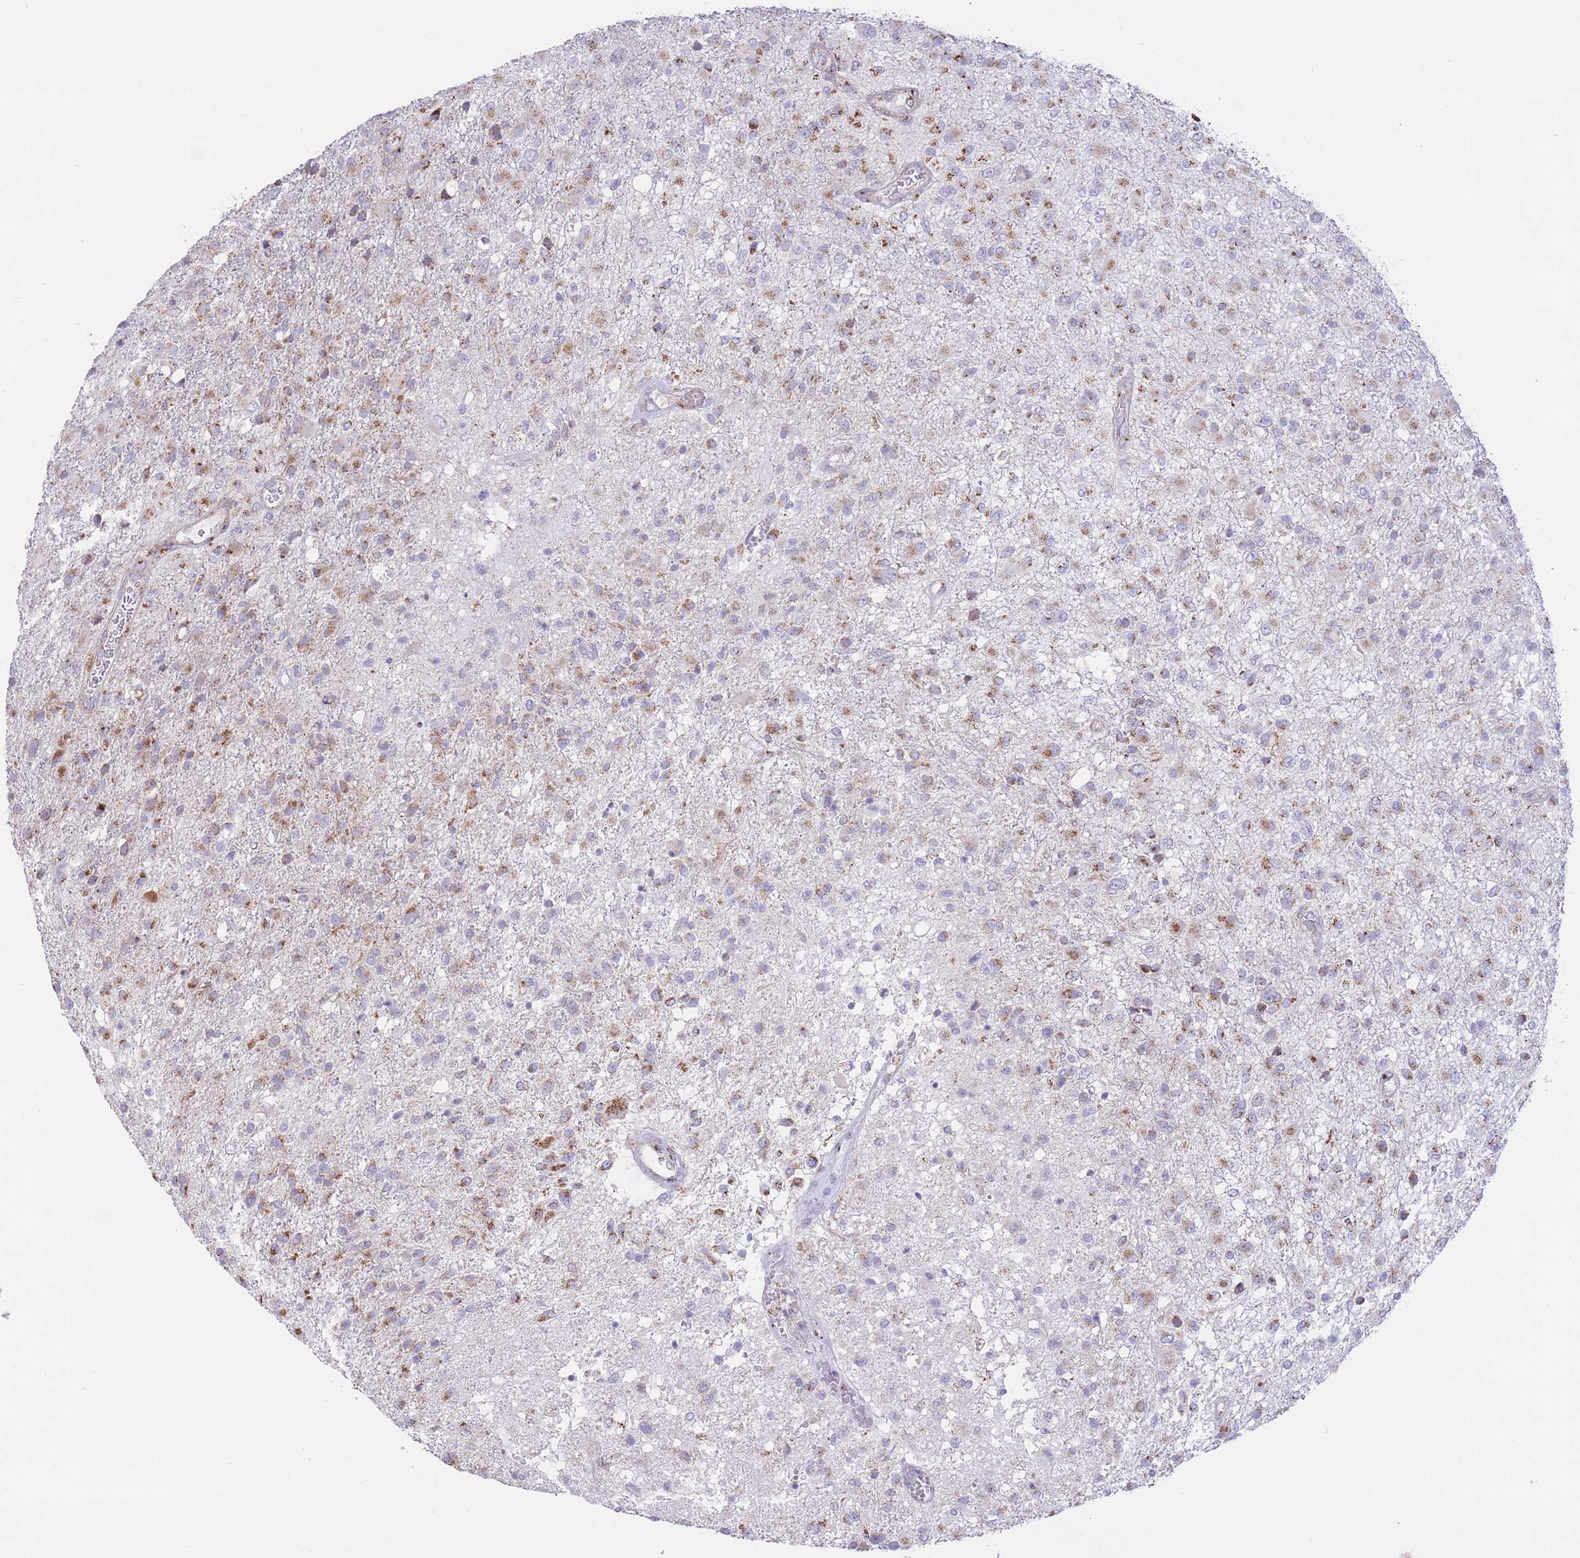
{"staining": {"intensity": "moderate", "quantity": "25%-75%", "location": "cytoplasmic/membranous"}, "tissue": "glioma", "cell_type": "Tumor cells", "image_type": "cancer", "snomed": [{"axis": "morphology", "description": "Glioma, malignant, High grade"}, {"axis": "topography", "description": "Brain"}], "caption": "A brown stain shows moderate cytoplasmic/membranous positivity of a protein in malignant glioma (high-grade) tumor cells.", "gene": "MPND", "patient": {"sex": "female", "age": 74}}